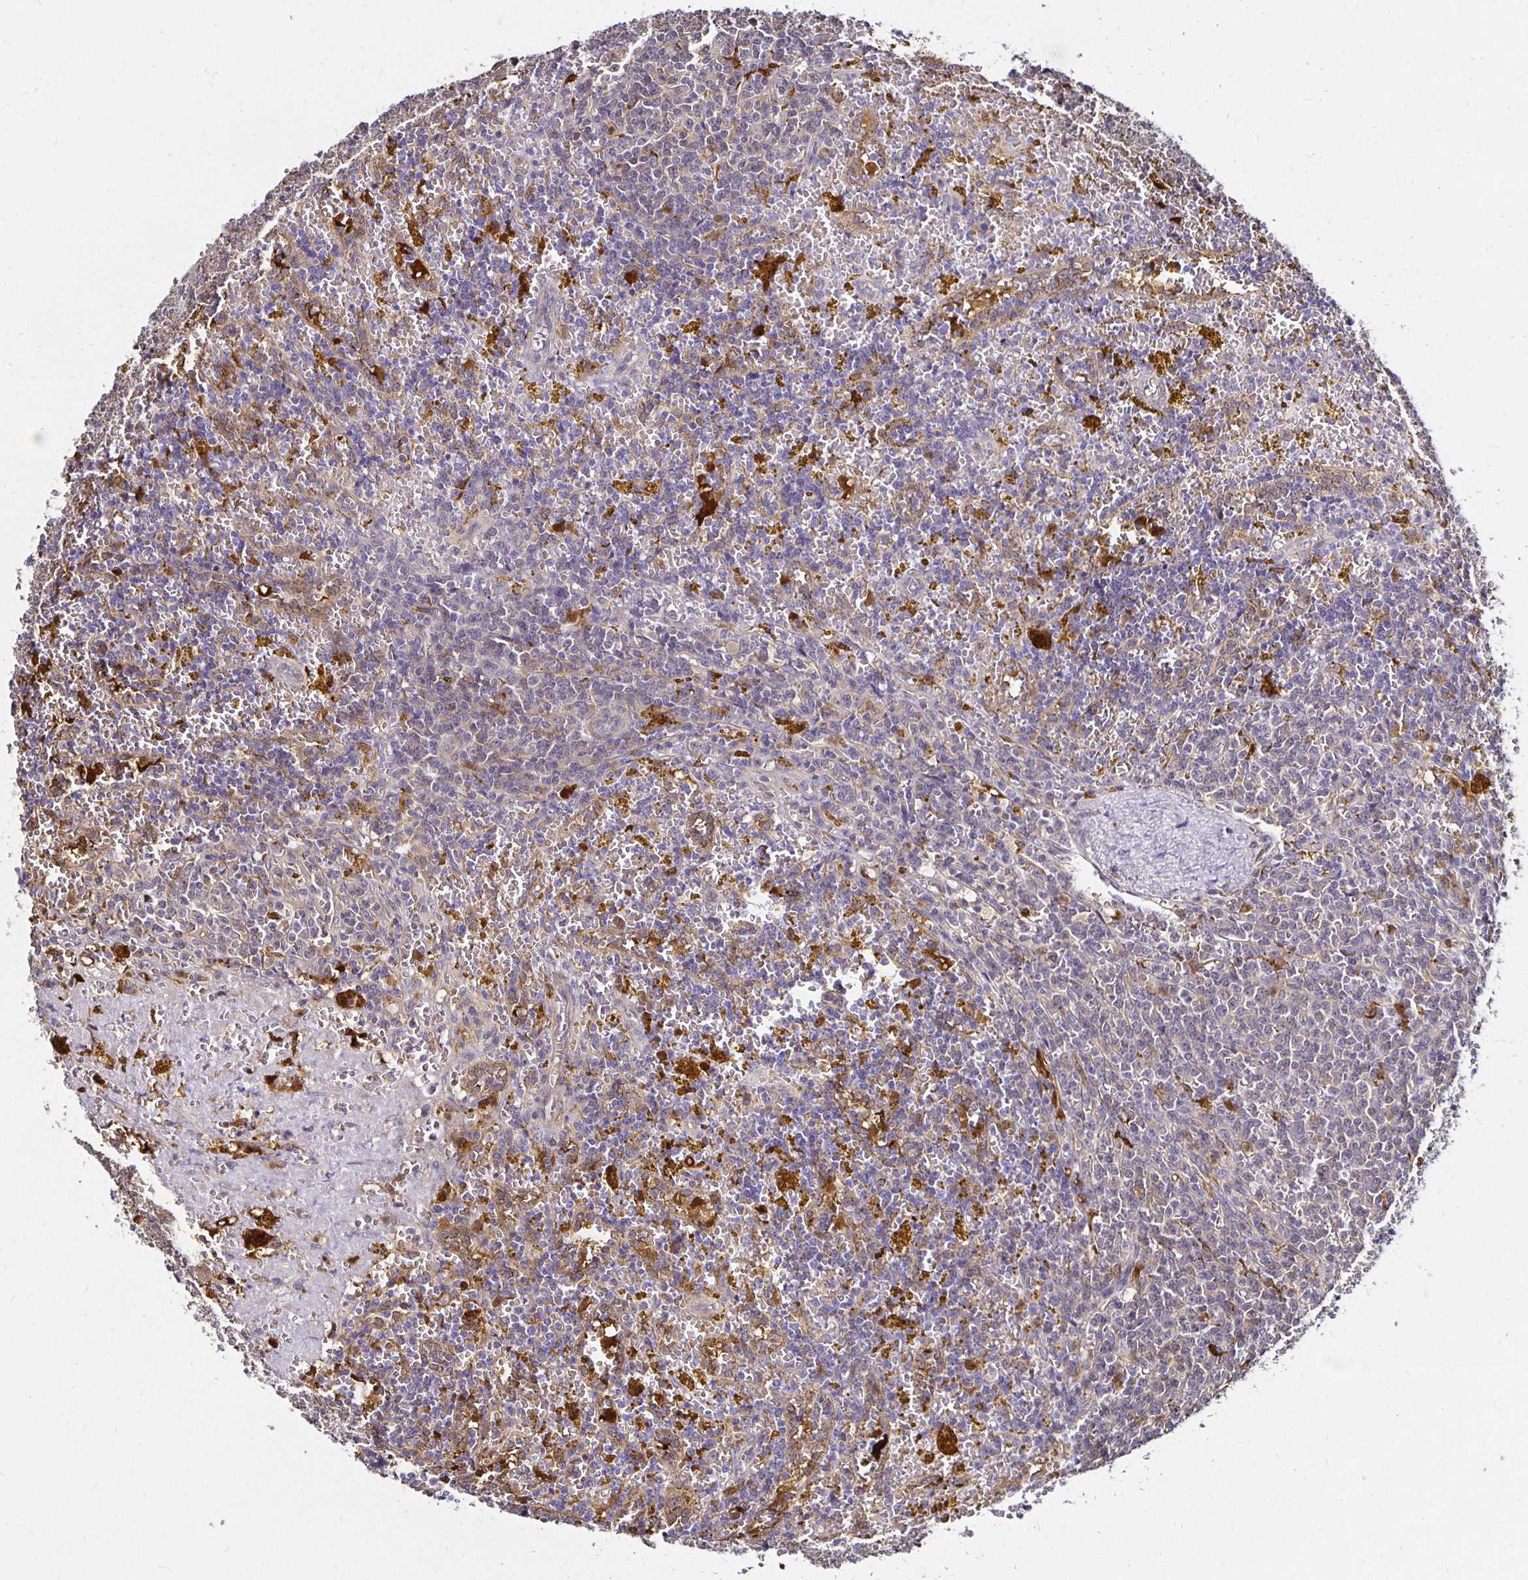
{"staining": {"intensity": "negative", "quantity": "none", "location": "none"}, "tissue": "lymphoma", "cell_type": "Tumor cells", "image_type": "cancer", "snomed": [{"axis": "morphology", "description": "Malignant lymphoma, non-Hodgkin's type, Low grade"}, {"axis": "topography", "description": "Spleen"}, {"axis": "topography", "description": "Lymph node"}], "caption": "A high-resolution image shows immunohistochemistry (IHC) staining of lymphoma, which demonstrates no significant staining in tumor cells. The staining was performed using DAB (3,3'-diaminobenzidine) to visualize the protein expression in brown, while the nuclei were stained in blue with hematoxylin (Magnification: 20x).", "gene": "TXN", "patient": {"sex": "female", "age": 66}}